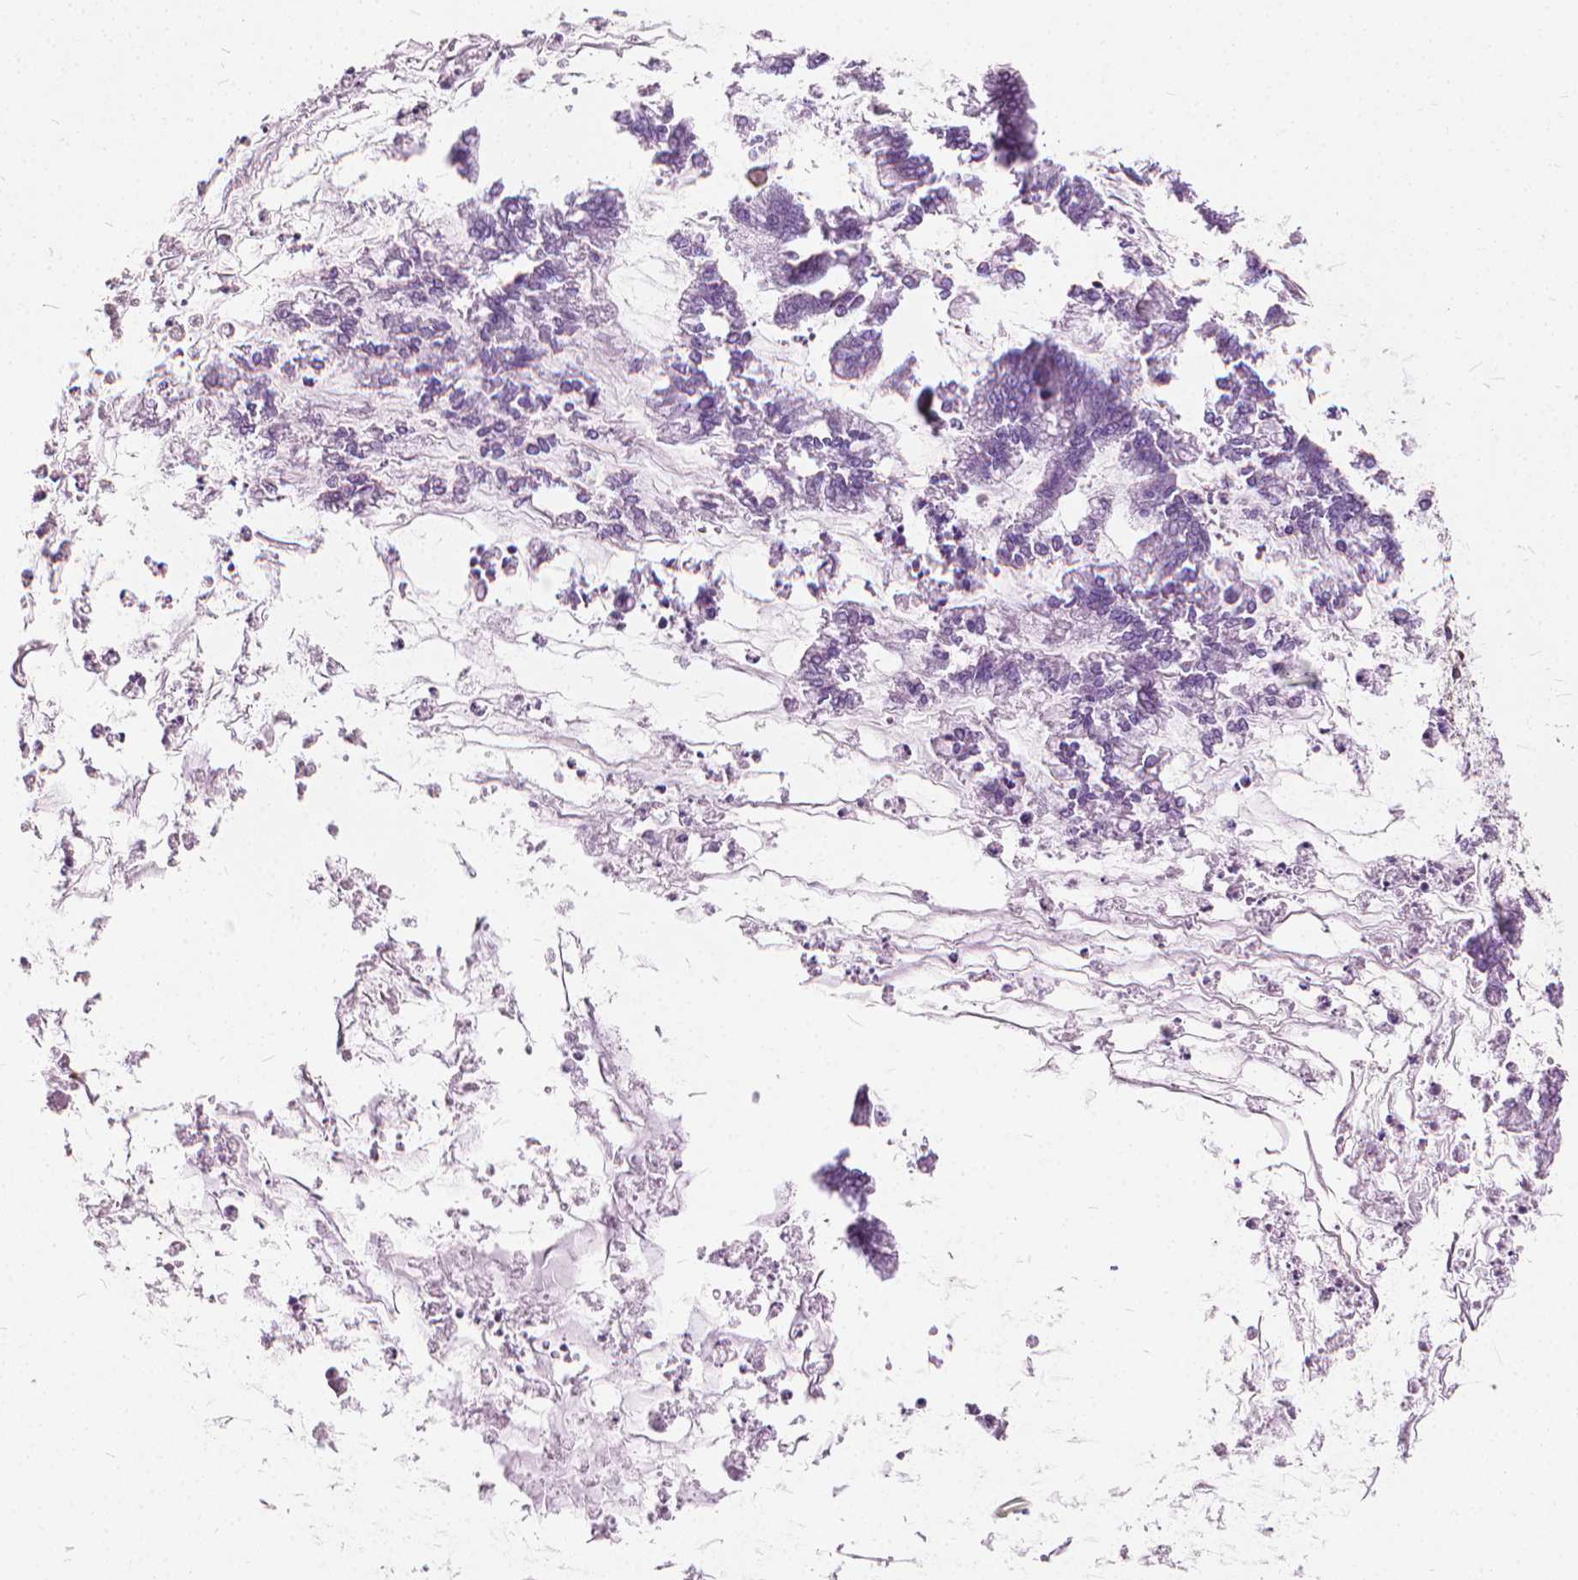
{"staining": {"intensity": "negative", "quantity": "none", "location": "none"}, "tissue": "ovarian cancer", "cell_type": "Tumor cells", "image_type": "cancer", "snomed": [{"axis": "morphology", "description": "Cystadenocarcinoma, mucinous, NOS"}, {"axis": "topography", "description": "Ovary"}], "caption": "The IHC image has no significant staining in tumor cells of ovarian cancer tissue. (Brightfield microscopy of DAB (3,3'-diaminobenzidine) immunohistochemistry (IHC) at high magnification).", "gene": "STAT5B", "patient": {"sex": "female", "age": 67}}